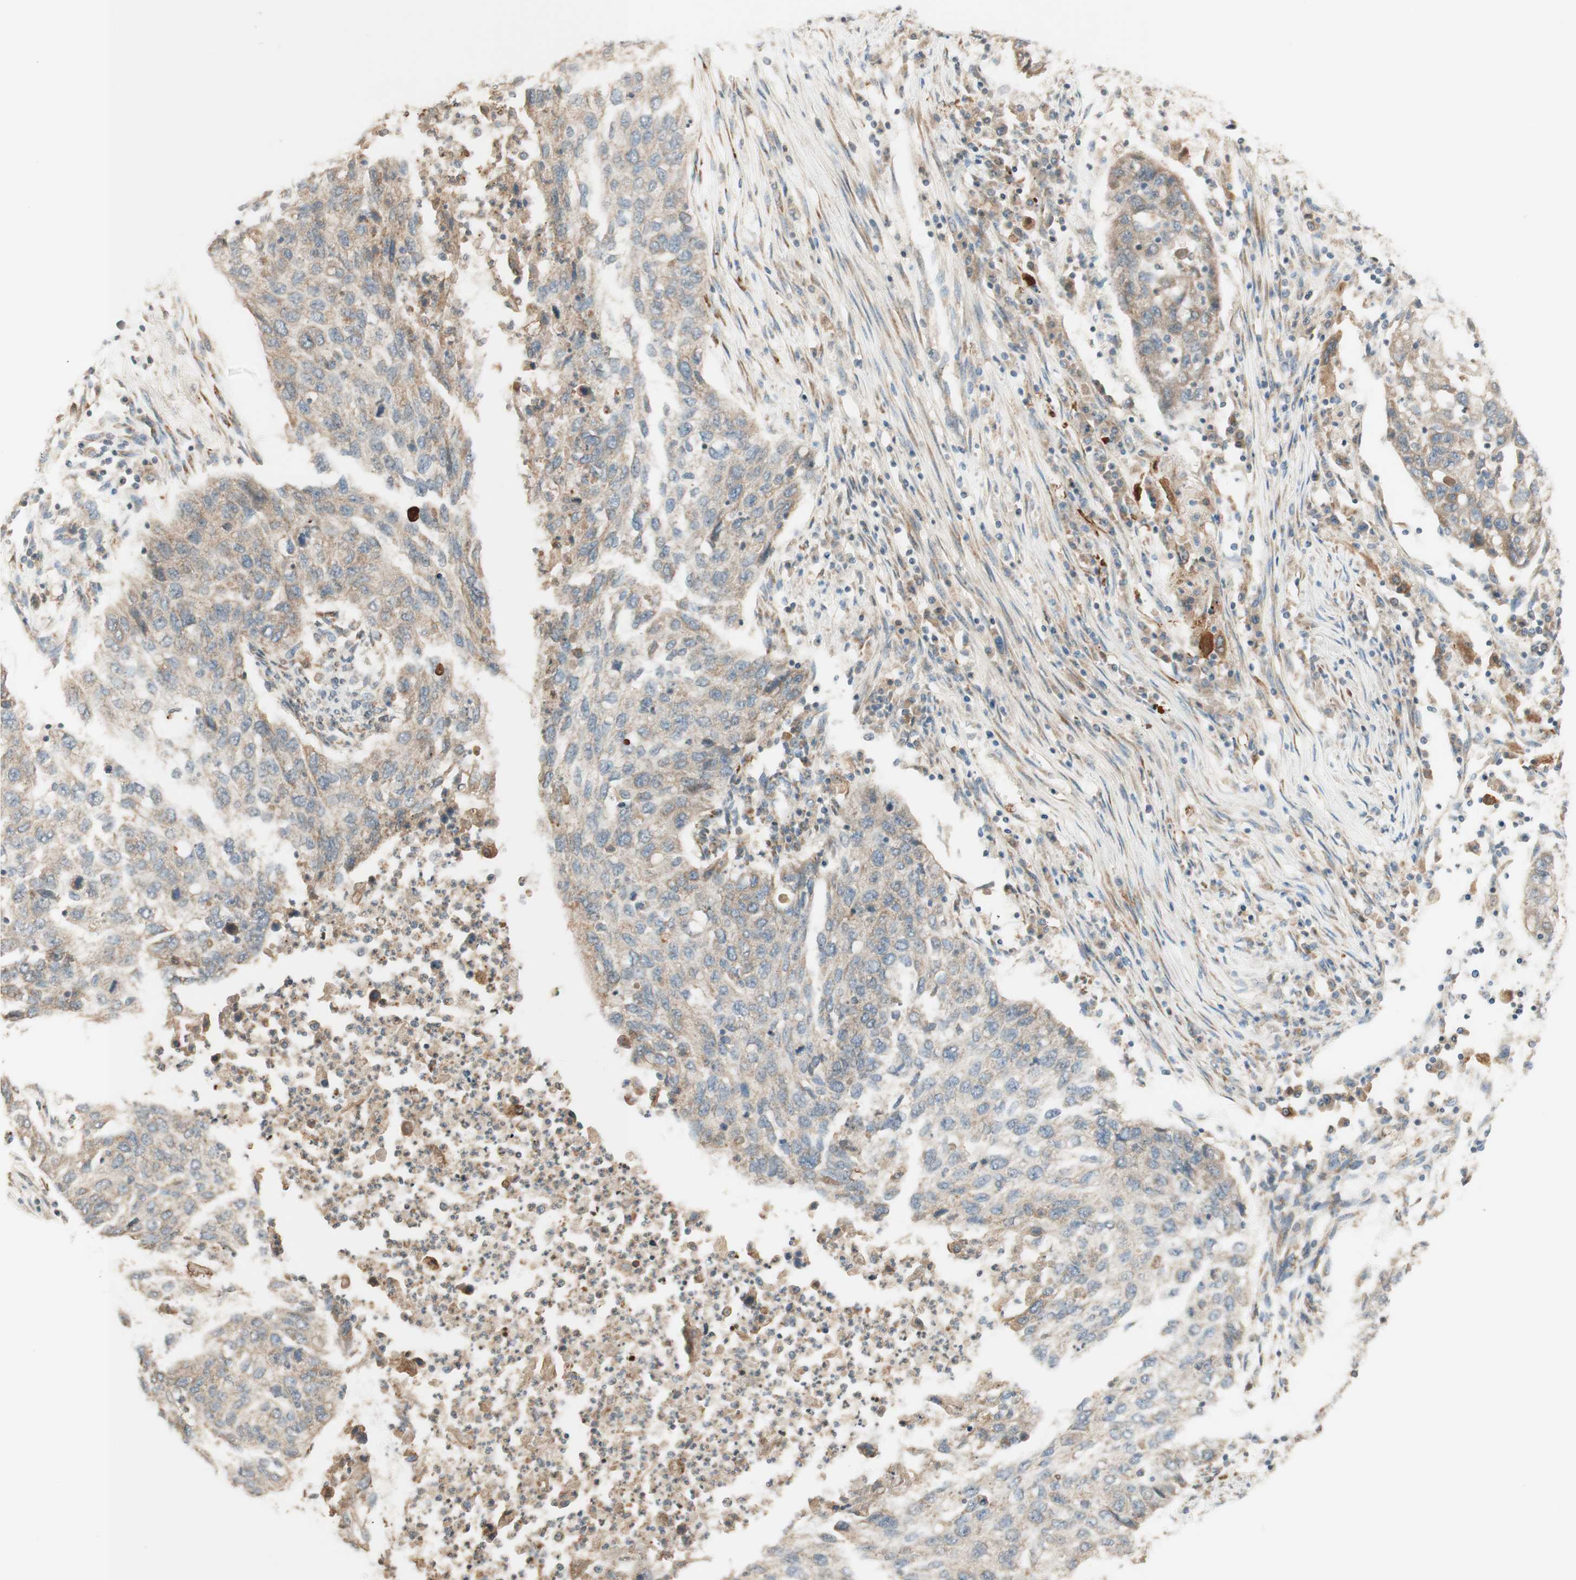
{"staining": {"intensity": "weak", "quantity": ">75%", "location": "cytoplasmic/membranous"}, "tissue": "lung cancer", "cell_type": "Tumor cells", "image_type": "cancer", "snomed": [{"axis": "morphology", "description": "Squamous cell carcinoma, NOS"}, {"axis": "topography", "description": "Lung"}], "caption": "Immunohistochemical staining of human squamous cell carcinoma (lung) displays weak cytoplasmic/membranous protein expression in approximately >75% of tumor cells.", "gene": "CLCN2", "patient": {"sex": "female", "age": 63}}